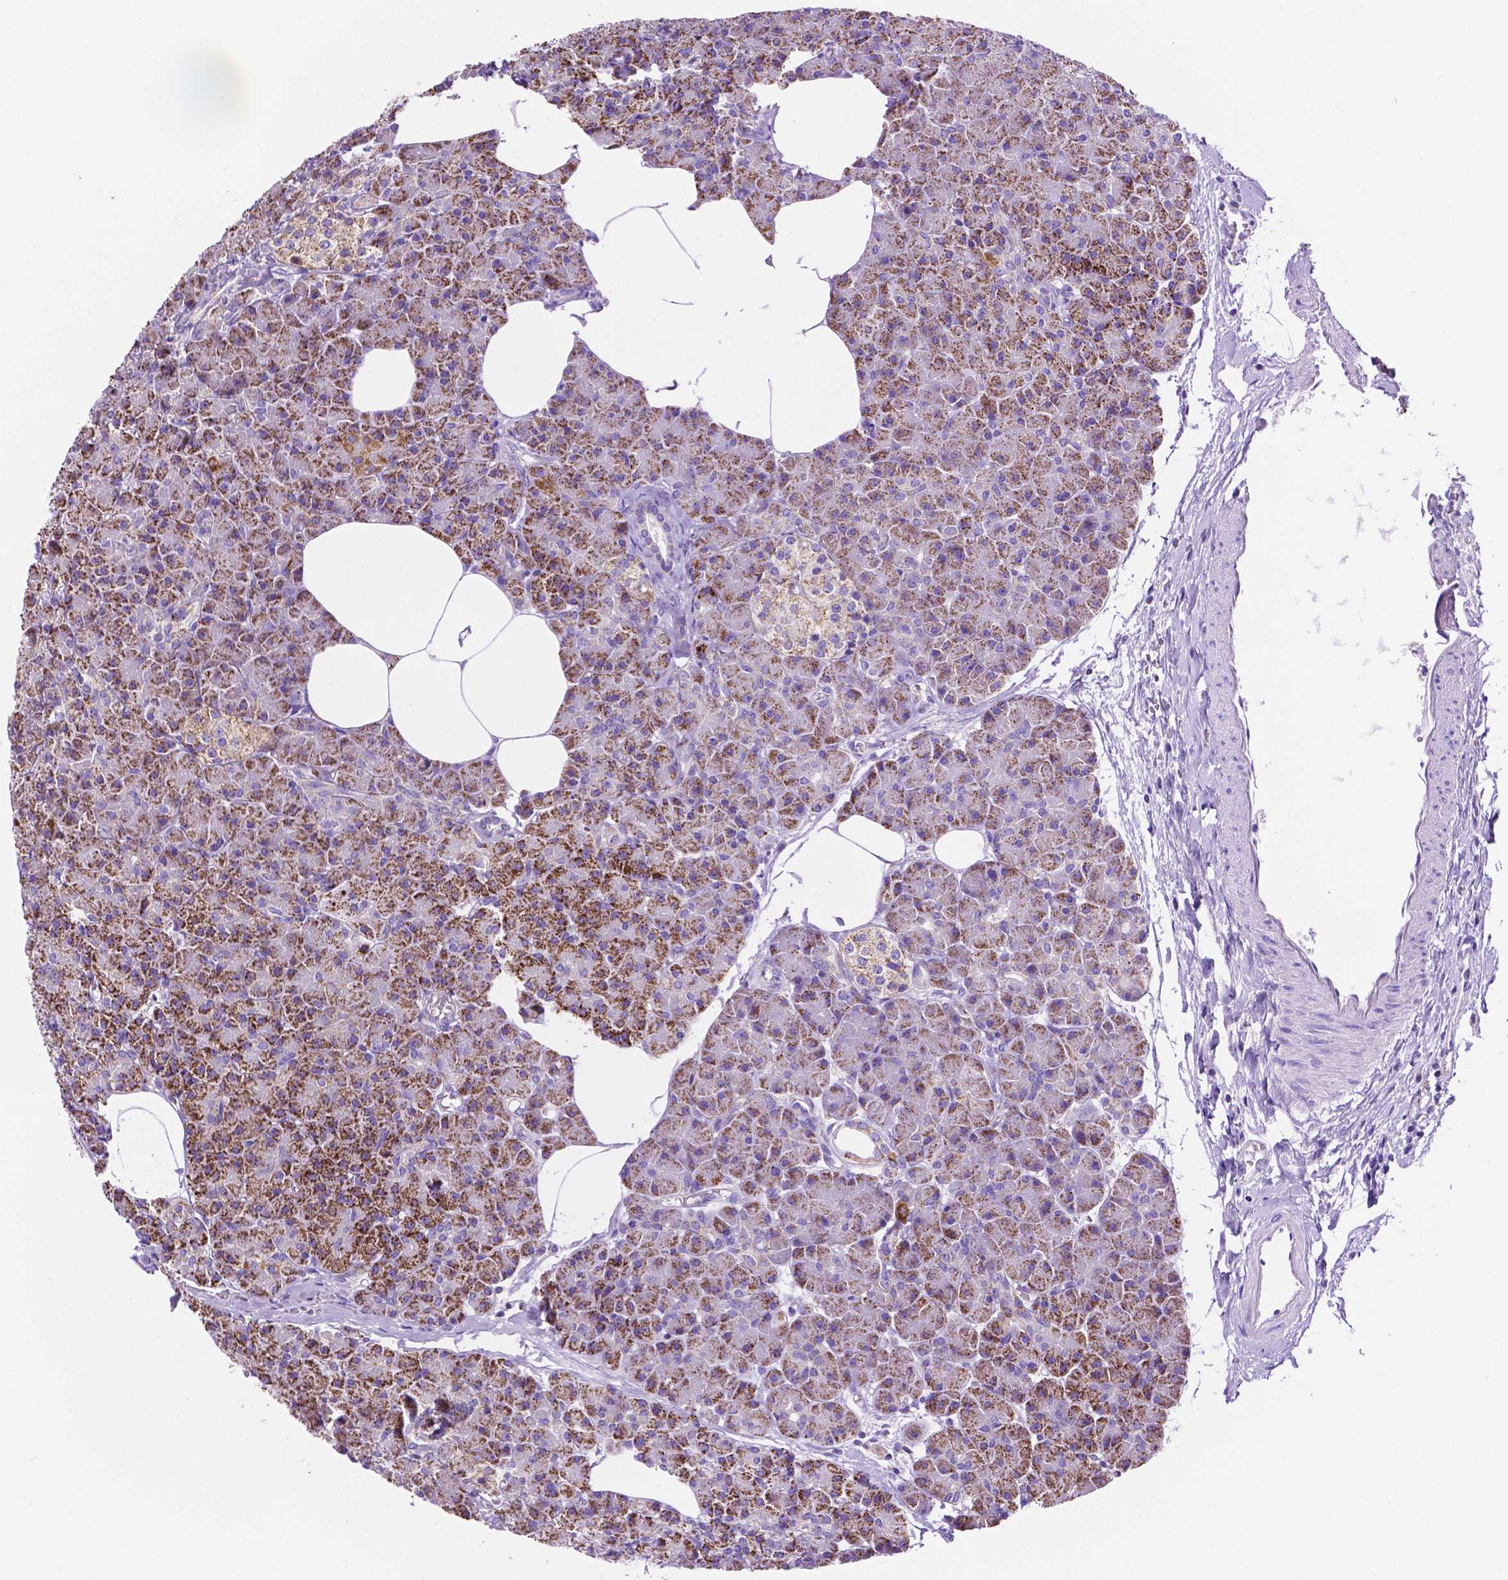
{"staining": {"intensity": "strong", "quantity": ">75%", "location": "cytoplasmic/membranous"}, "tissue": "pancreas", "cell_type": "Exocrine glandular cells", "image_type": "normal", "snomed": [{"axis": "morphology", "description": "Normal tissue, NOS"}, {"axis": "topography", "description": "Pancreas"}], "caption": "Unremarkable pancreas exhibits strong cytoplasmic/membranous positivity in about >75% of exocrine glandular cells (DAB (3,3'-diaminobenzidine) = brown stain, brightfield microscopy at high magnification)..", "gene": "GDPD5", "patient": {"sex": "female", "age": 45}}